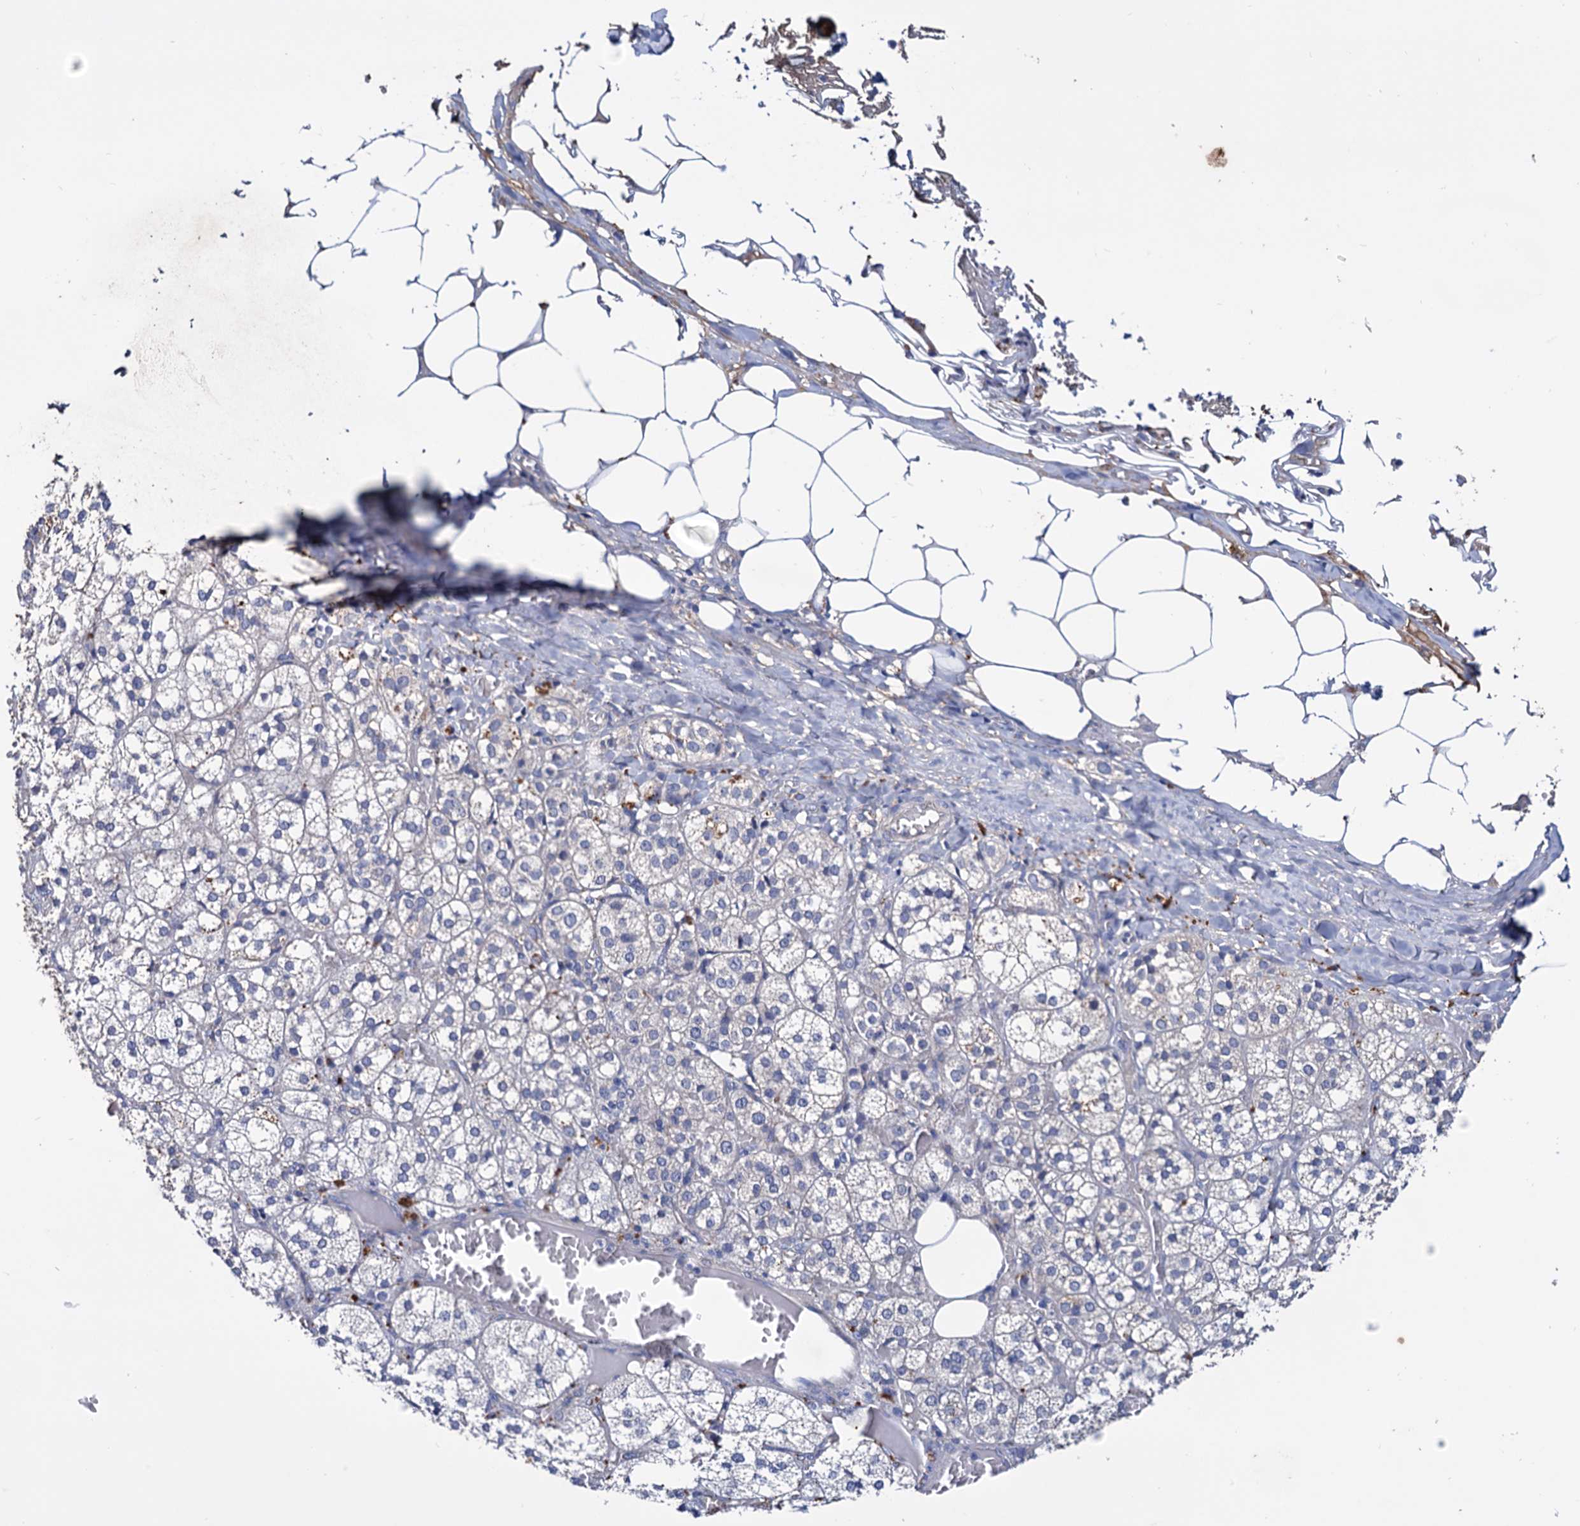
{"staining": {"intensity": "moderate", "quantity": "<25%", "location": "cytoplasmic/membranous"}, "tissue": "adrenal gland", "cell_type": "Glandular cells", "image_type": "normal", "snomed": [{"axis": "morphology", "description": "Normal tissue, NOS"}, {"axis": "topography", "description": "Adrenal gland"}], "caption": "This histopathology image shows immunohistochemistry (IHC) staining of normal adrenal gland, with low moderate cytoplasmic/membranous expression in approximately <25% of glandular cells.", "gene": "NPAS4", "patient": {"sex": "female", "age": 61}}